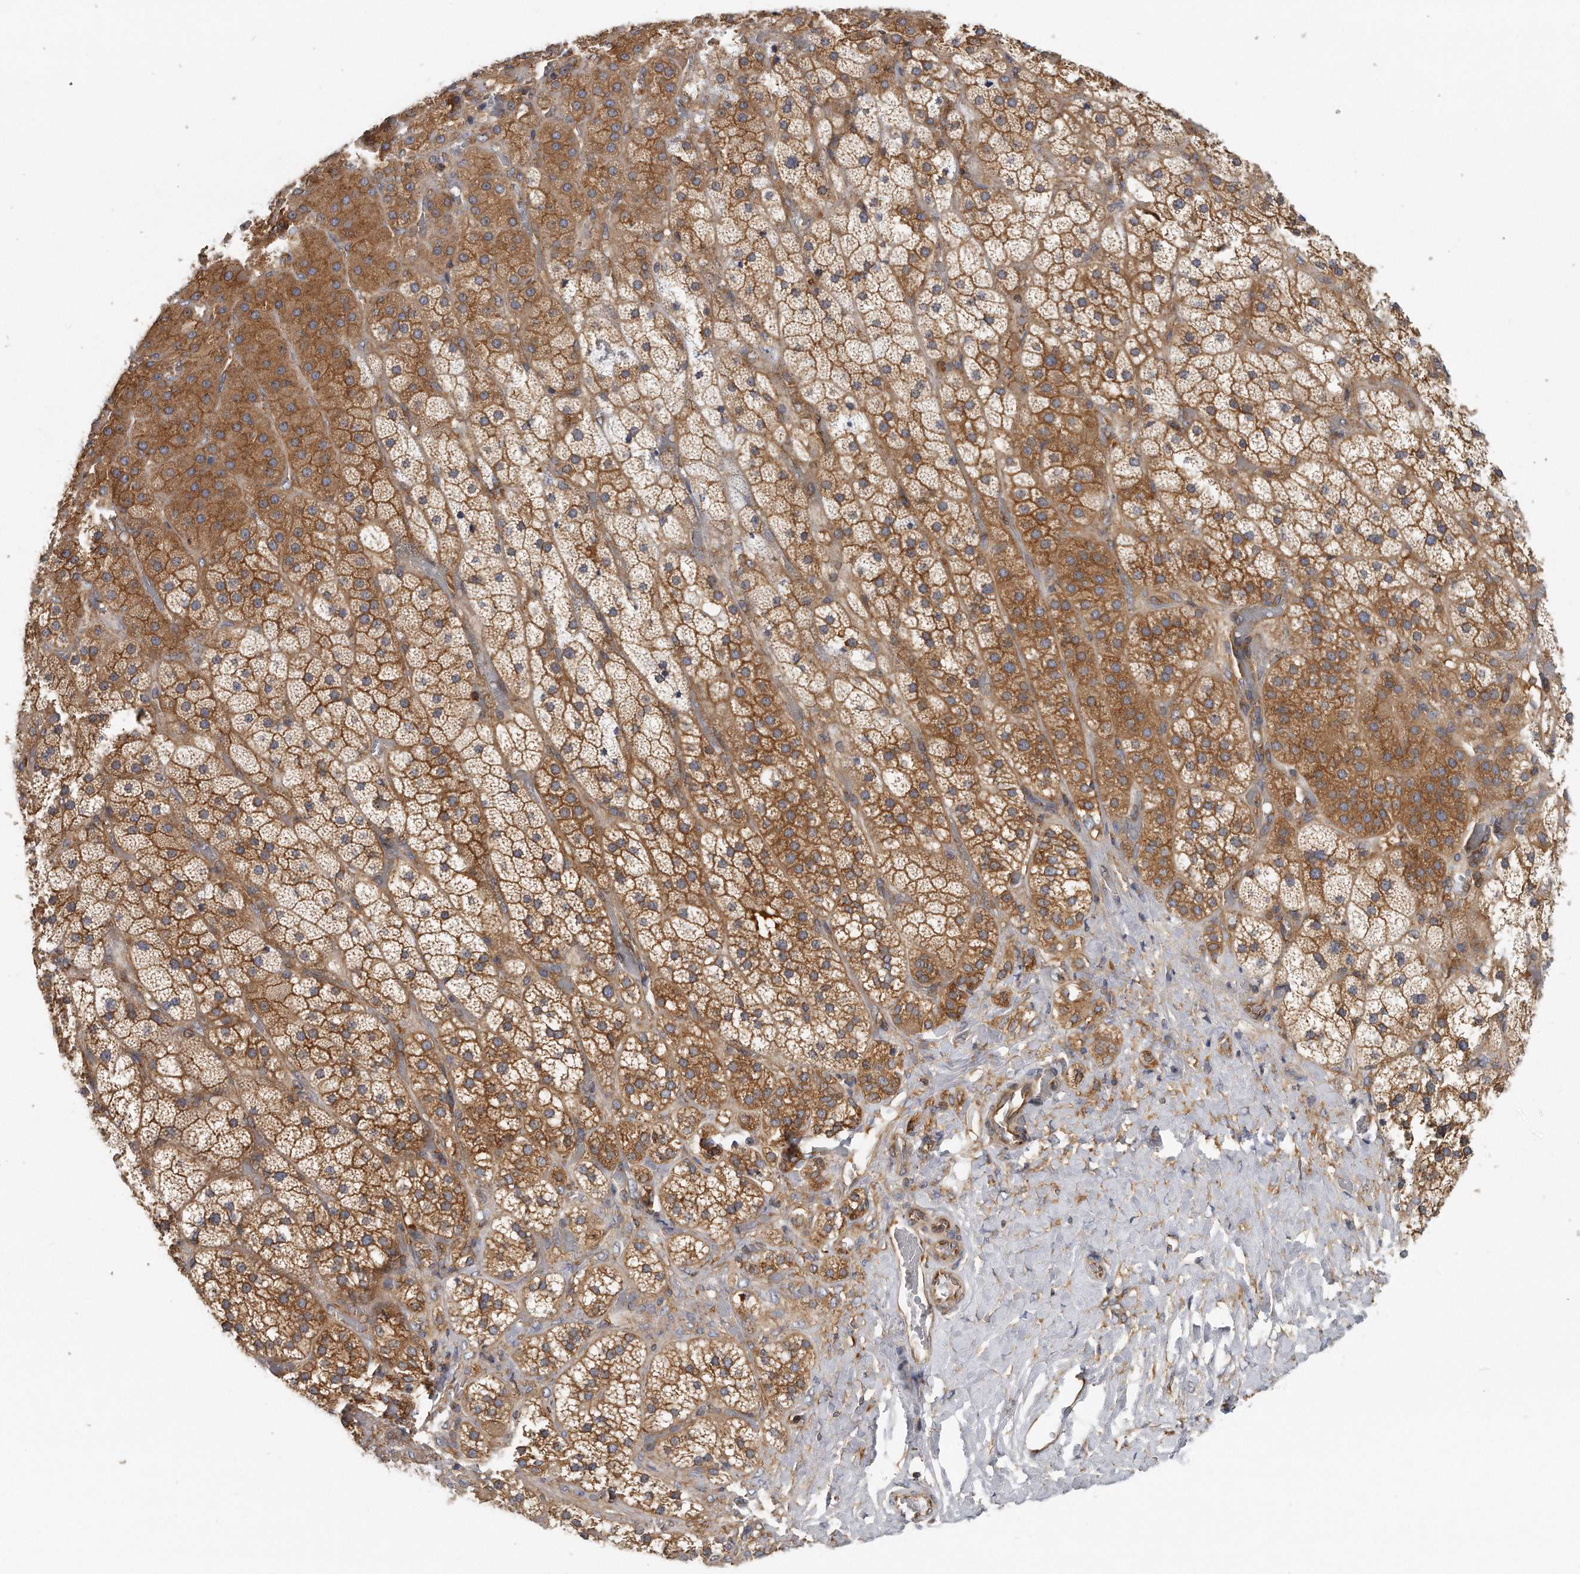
{"staining": {"intensity": "strong", "quantity": ">75%", "location": "cytoplasmic/membranous"}, "tissue": "adrenal gland", "cell_type": "Glandular cells", "image_type": "normal", "snomed": [{"axis": "morphology", "description": "Normal tissue, NOS"}, {"axis": "topography", "description": "Adrenal gland"}], "caption": "Adrenal gland stained for a protein exhibits strong cytoplasmic/membranous positivity in glandular cells. (DAB IHC, brown staining for protein, blue staining for nuclei).", "gene": "EIF3I", "patient": {"sex": "male", "age": 57}}